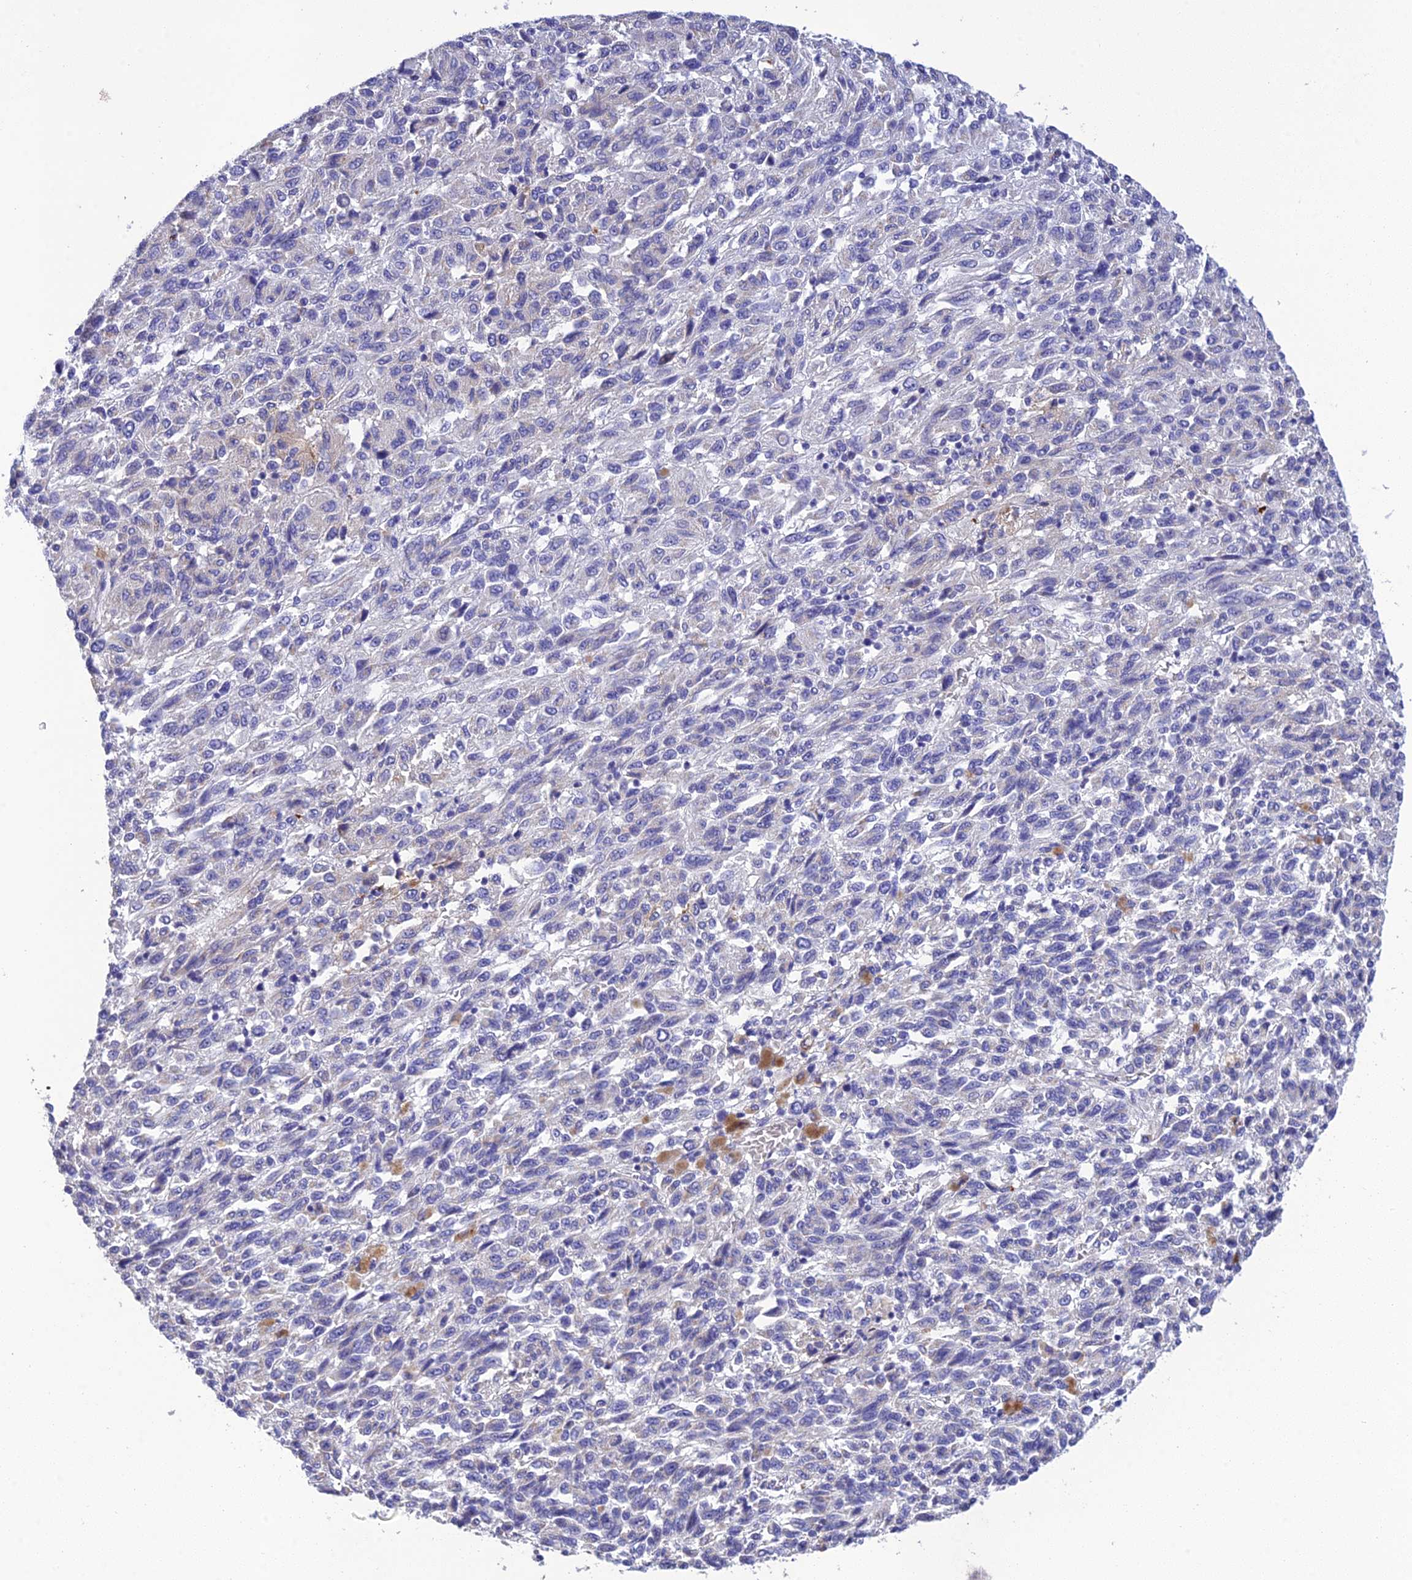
{"staining": {"intensity": "negative", "quantity": "none", "location": "none"}, "tissue": "melanoma", "cell_type": "Tumor cells", "image_type": "cancer", "snomed": [{"axis": "morphology", "description": "Malignant melanoma, Metastatic site"}, {"axis": "topography", "description": "Lung"}], "caption": "Tumor cells show no significant positivity in malignant melanoma (metastatic site).", "gene": "MS4A5", "patient": {"sex": "male", "age": 64}}